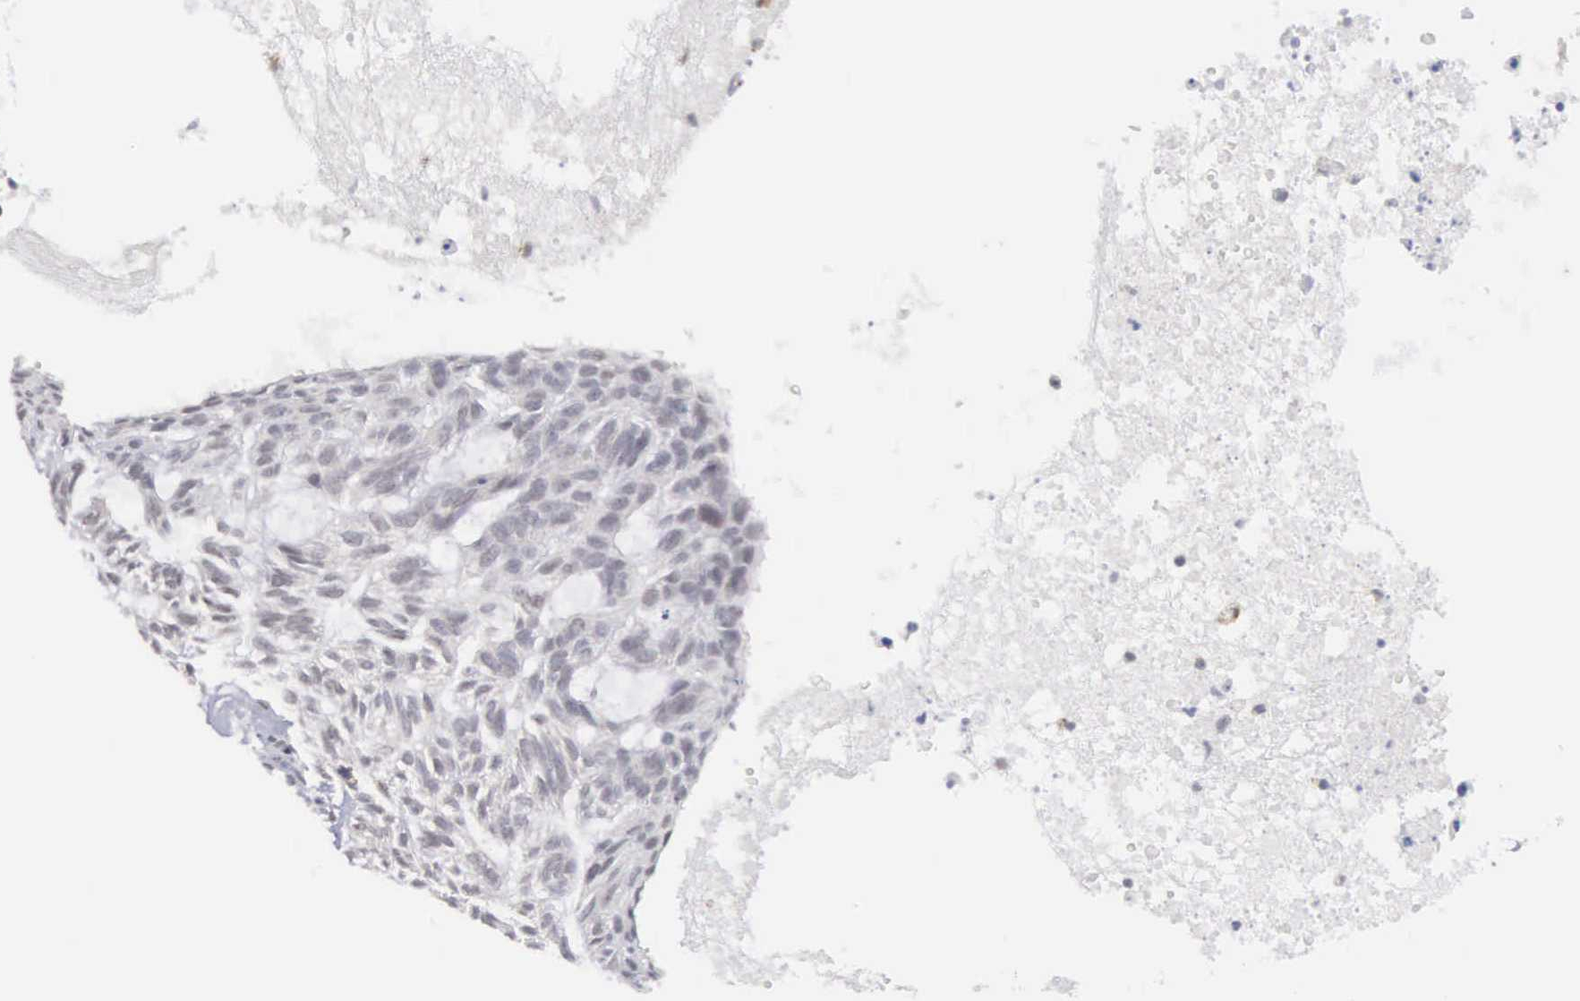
{"staining": {"intensity": "weak", "quantity": "<25%", "location": "nuclear"}, "tissue": "skin cancer", "cell_type": "Tumor cells", "image_type": "cancer", "snomed": [{"axis": "morphology", "description": "Basal cell carcinoma"}, {"axis": "topography", "description": "Skin"}], "caption": "High magnification brightfield microscopy of skin cancer stained with DAB (3,3'-diaminobenzidine) (brown) and counterstained with hematoxylin (blue): tumor cells show no significant positivity.", "gene": "MNAT1", "patient": {"sex": "male", "age": 75}}